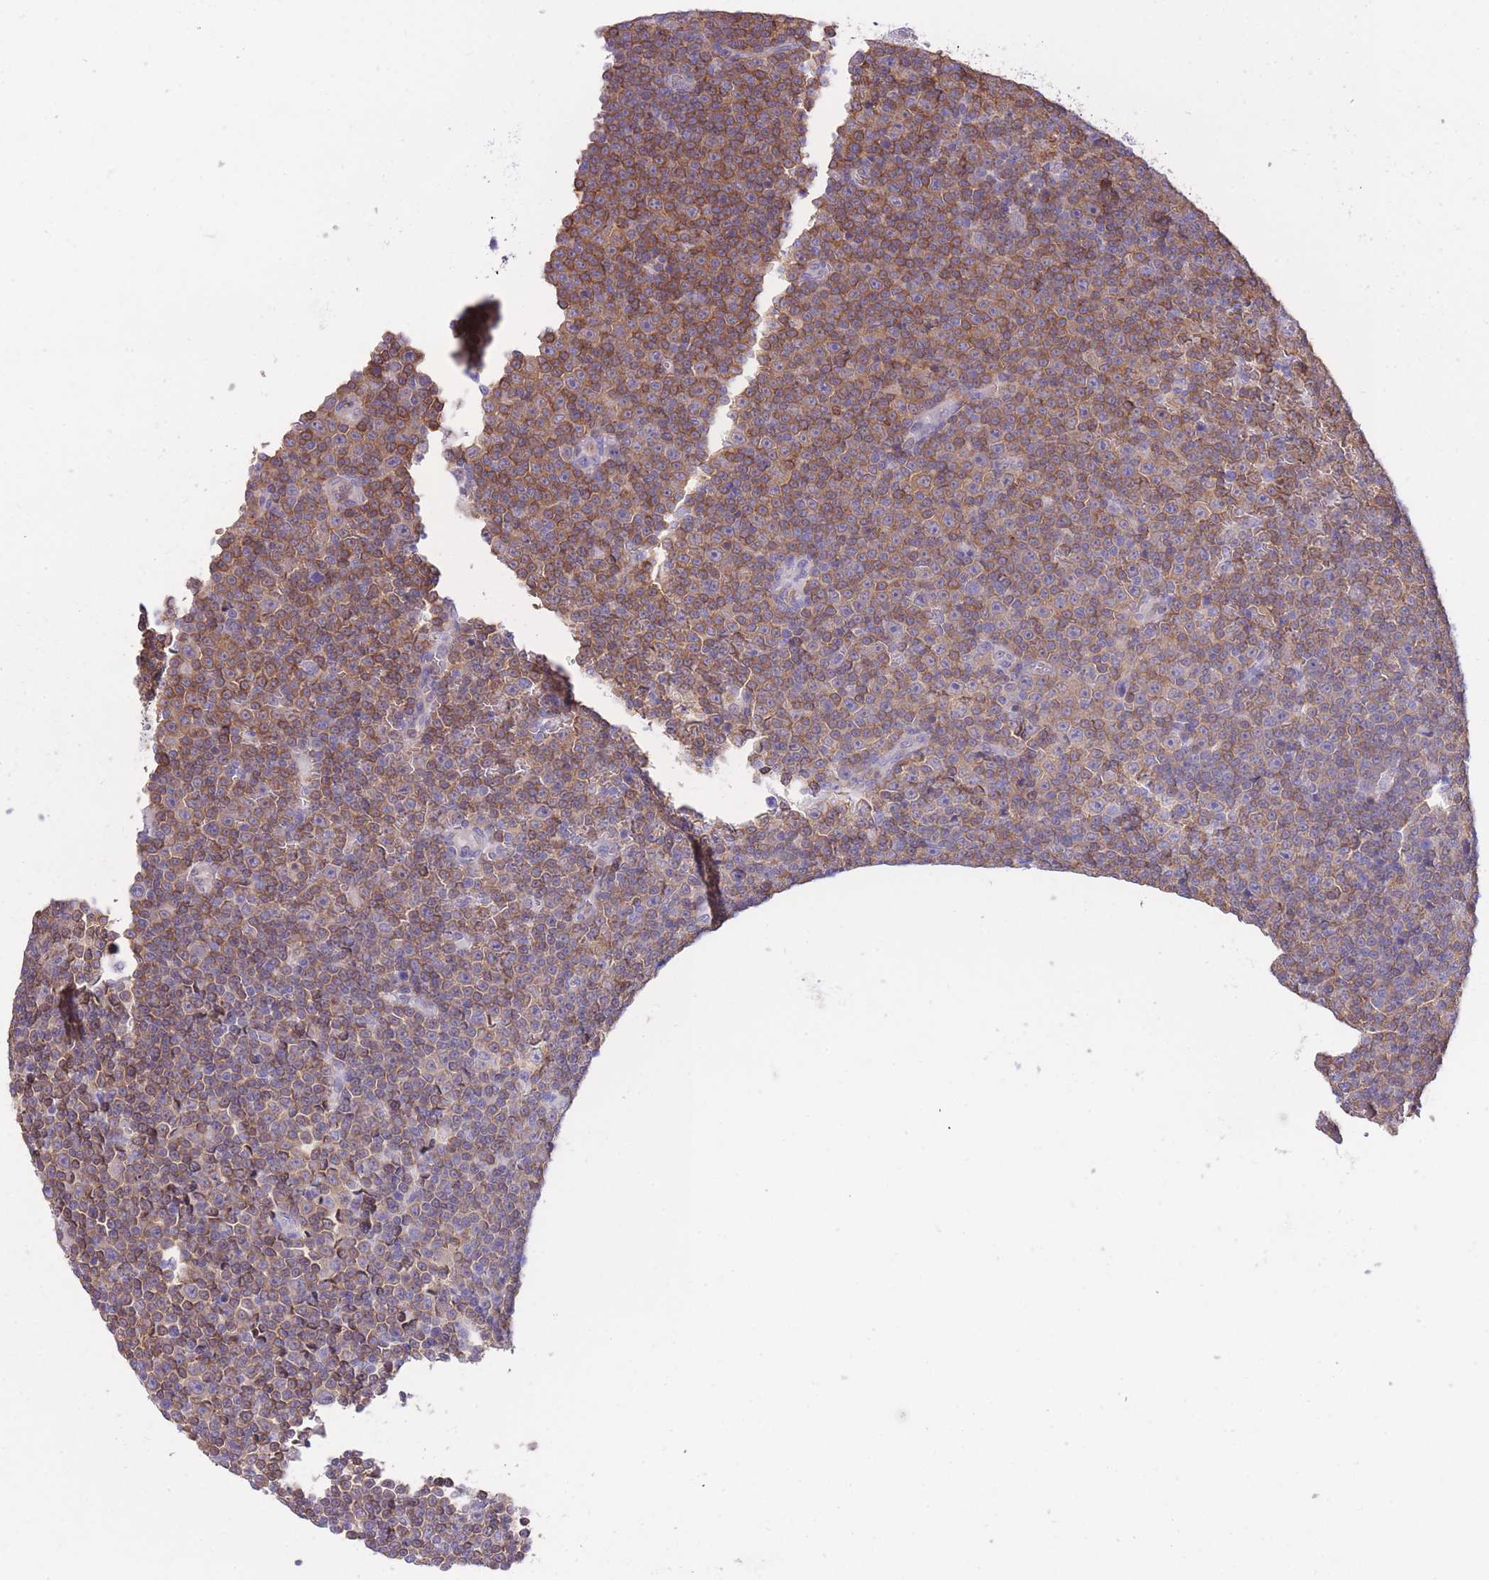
{"staining": {"intensity": "moderate", "quantity": ">75%", "location": "cytoplasmic/membranous"}, "tissue": "lymphoma", "cell_type": "Tumor cells", "image_type": "cancer", "snomed": [{"axis": "morphology", "description": "Malignant lymphoma, non-Hodgkin's type, Low grade"}, {"axis": "topography", "description": "Lymph node"}], "caption": "A medium amount of moderate cytoplasmic/membranous expression is present in about >75% of tumor cells in lymphoma tissue.", "gene": "NAMPT", "patient": {"sex": "female", "age": 67}}